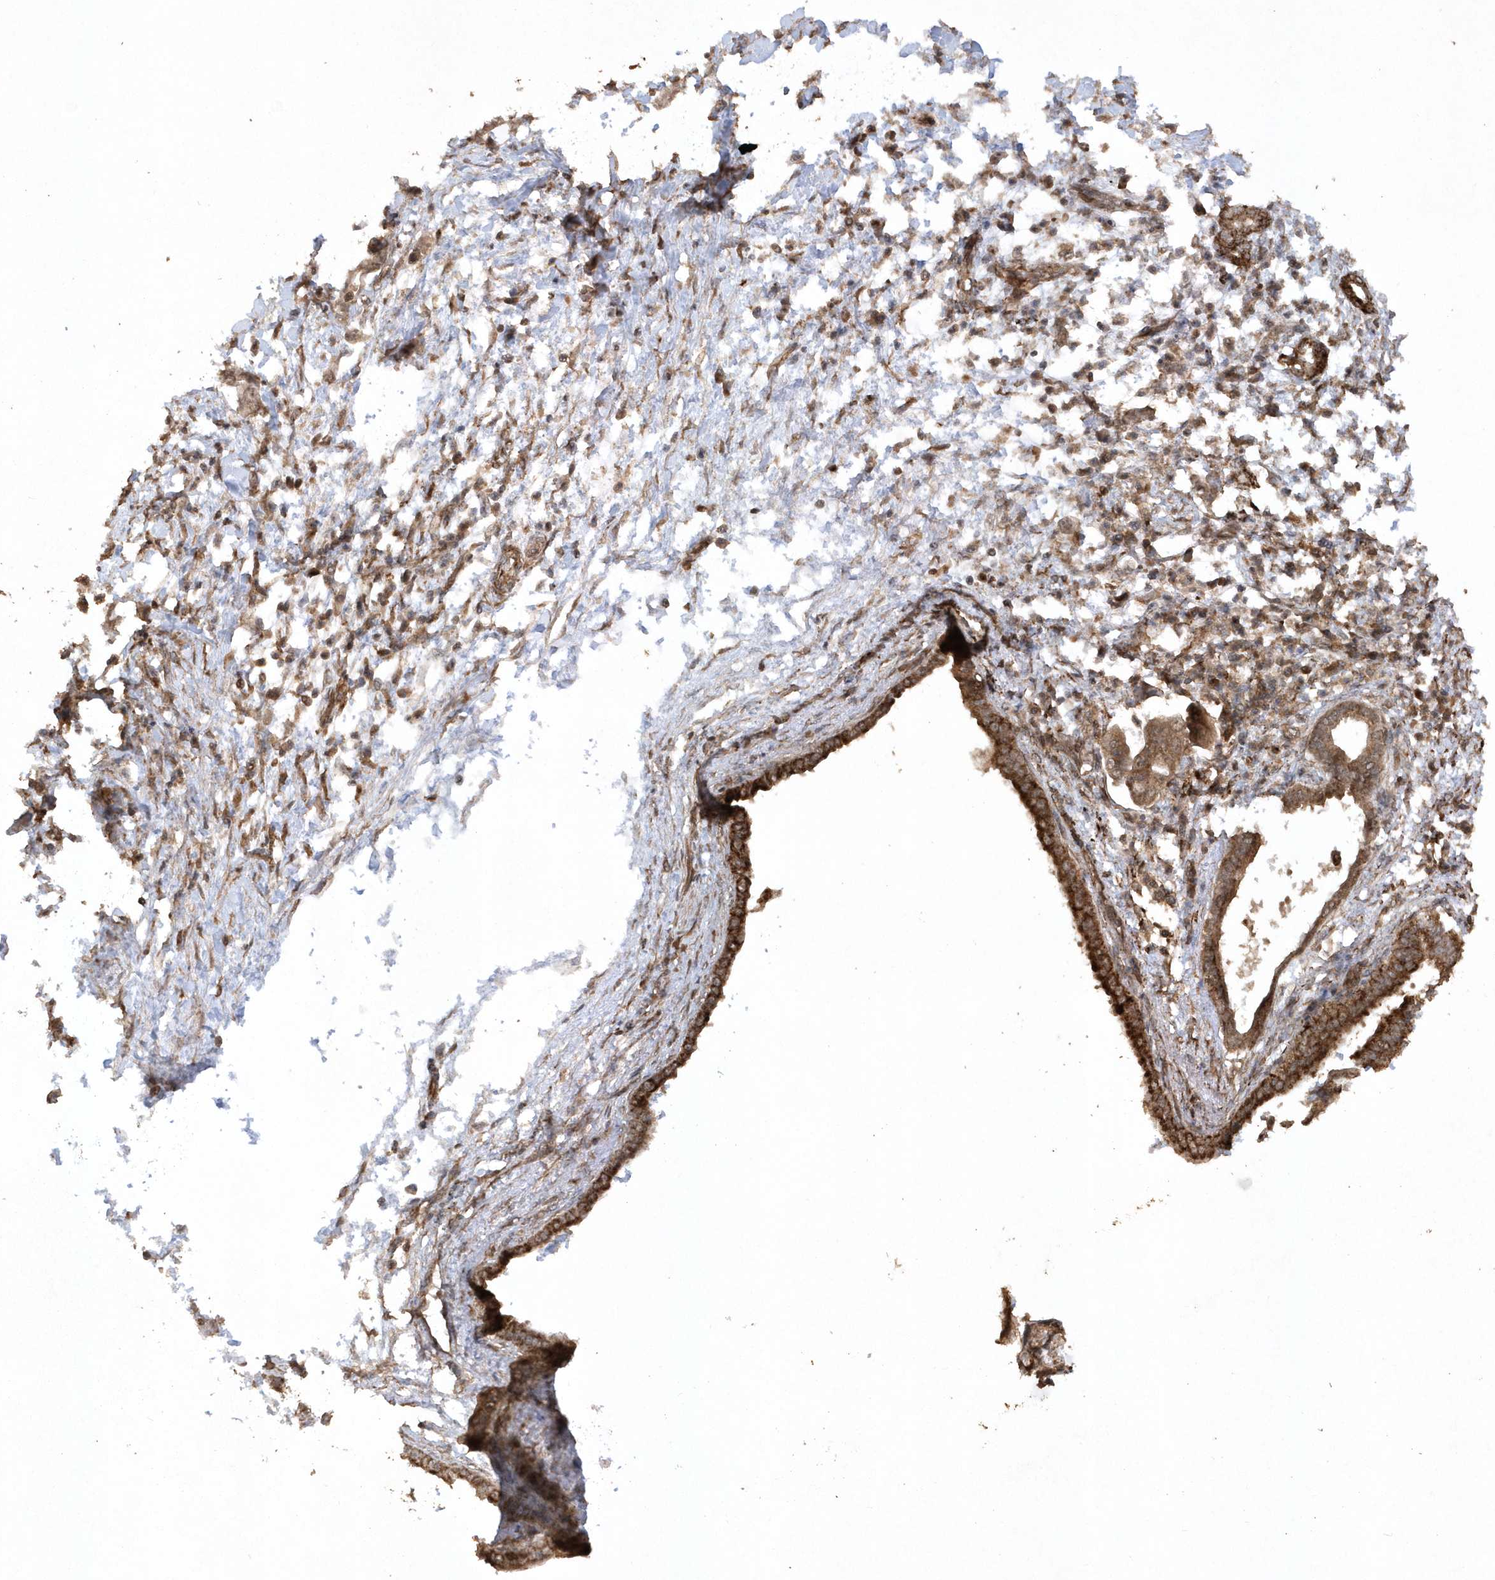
{"staining": {"intensity": "strong", "quantity": ">75%", "location": "cytoplasmic/membranous"}, "tissue": "pancreatic cancer", "cell_type": "Tumor cells", "image_type": "cancer", "snomed": [{"axis": "morphology", "description": "Adenocarcinoma, NOS"}, {"axis": "topography", "description": "Pancreas"}], "caption": "Protein analysis of pancreatic adenocarcinoma tissue exhibits strong cytoplasmic/membranous positivity in about >75% of tumor cells.", "gene": "AVPI1", "patient": {"sex": "female", "age": 55}}